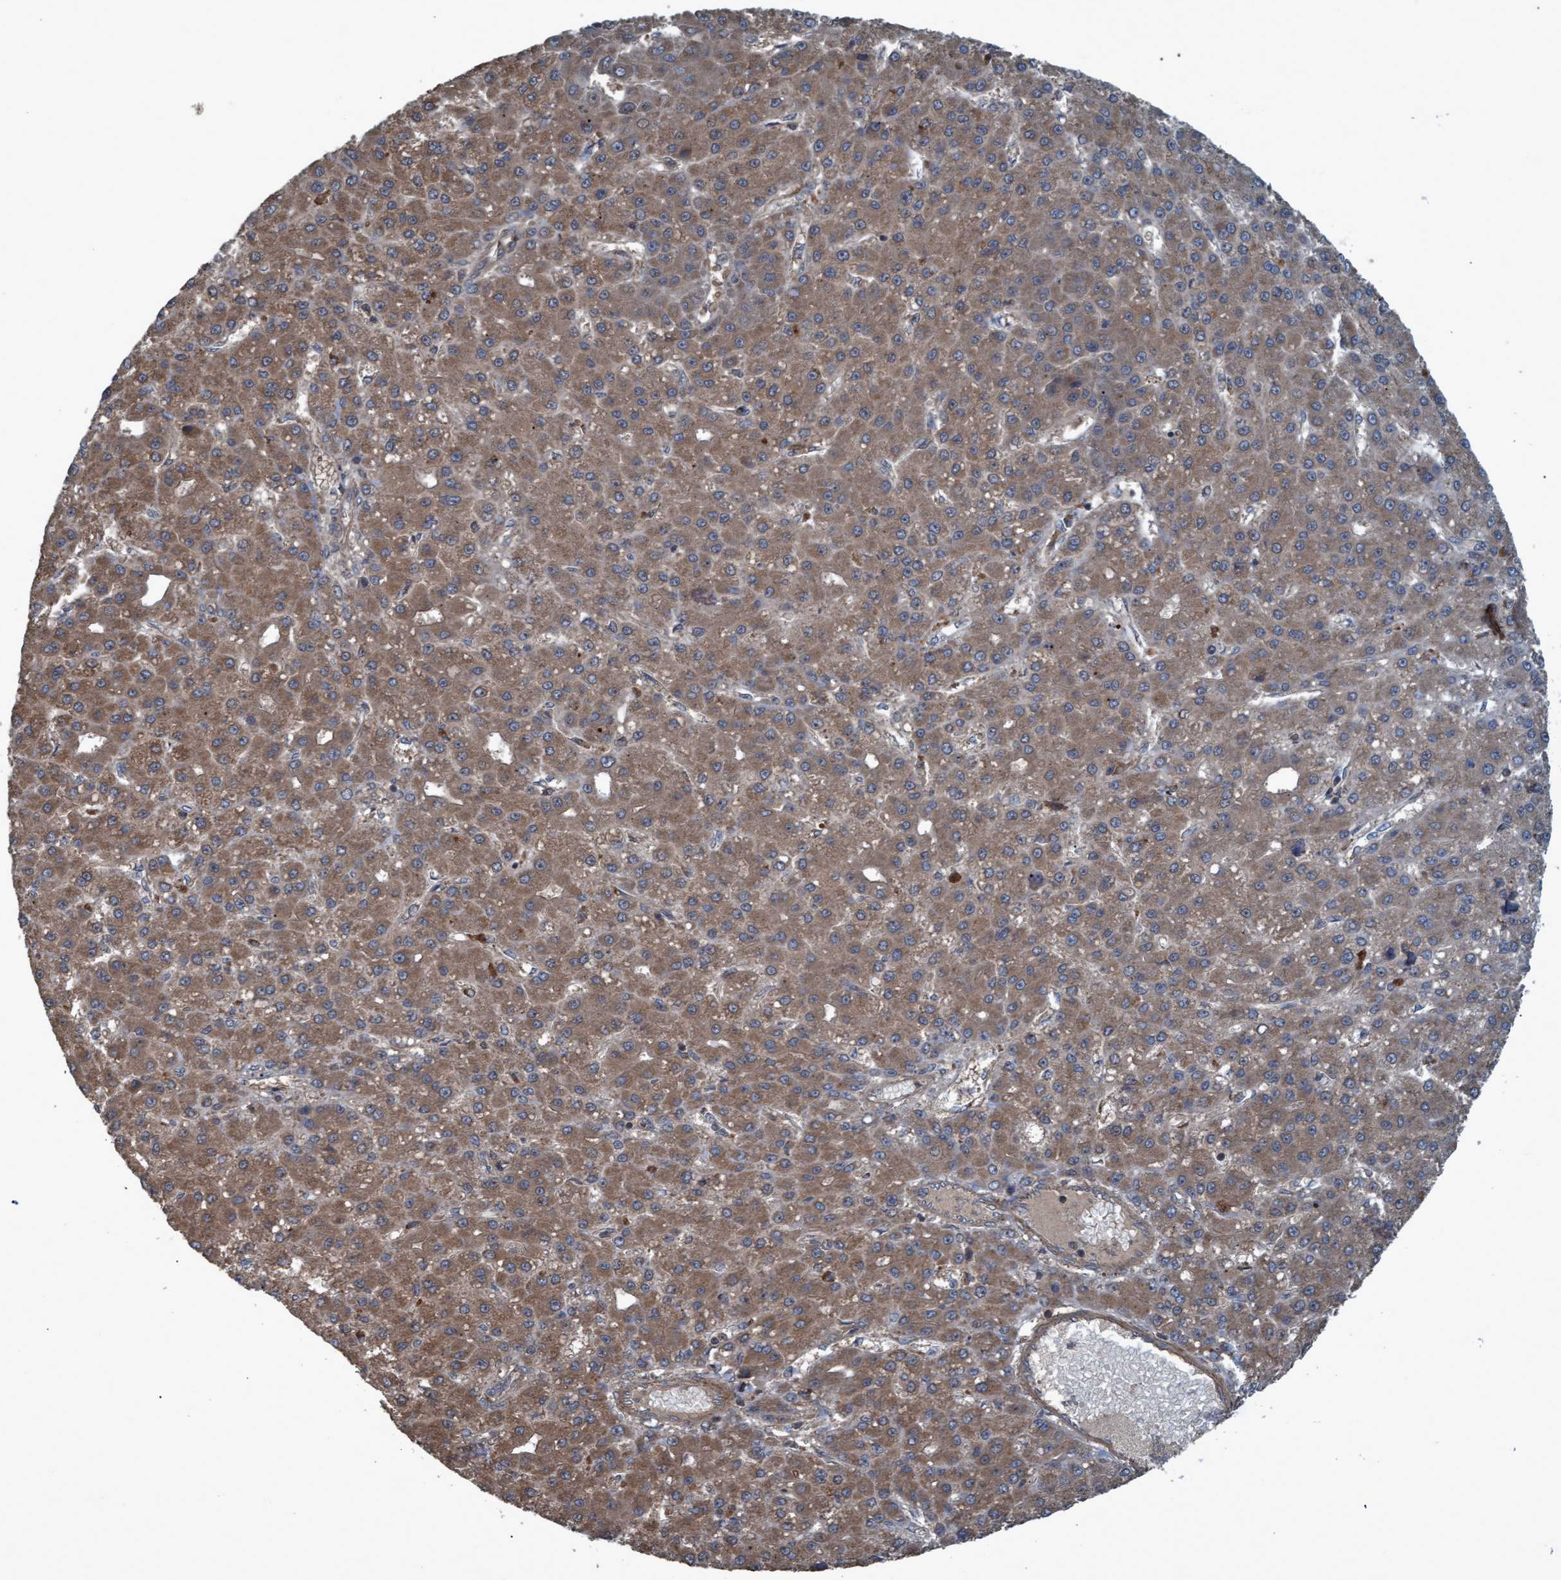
{"staining": {"intensity": "moderate", "quantity": ">75%", "location": "cytoplasmic/membranous"}, "tissue": "liver cancer", "cell_type": "Tumor cells", "image_type": "cancer", "snomed": [{"axis": "morphology", "description": "Carcinoma, Hepatocellular, NOS"}, {"axis": "topography", "description": "Liver"}], "caption": "This histopathology image exhibits liver cancer (hepatocellular carcinoma) stained with immunohistochemistry to label a protein in brown. The cytoplasmic/membranous of tumor cells show moderate positivity for the protein. Nuclei are counter-stained blue.", "gene": "GGT6", "patient": {"sex": "male", "age": 67}}